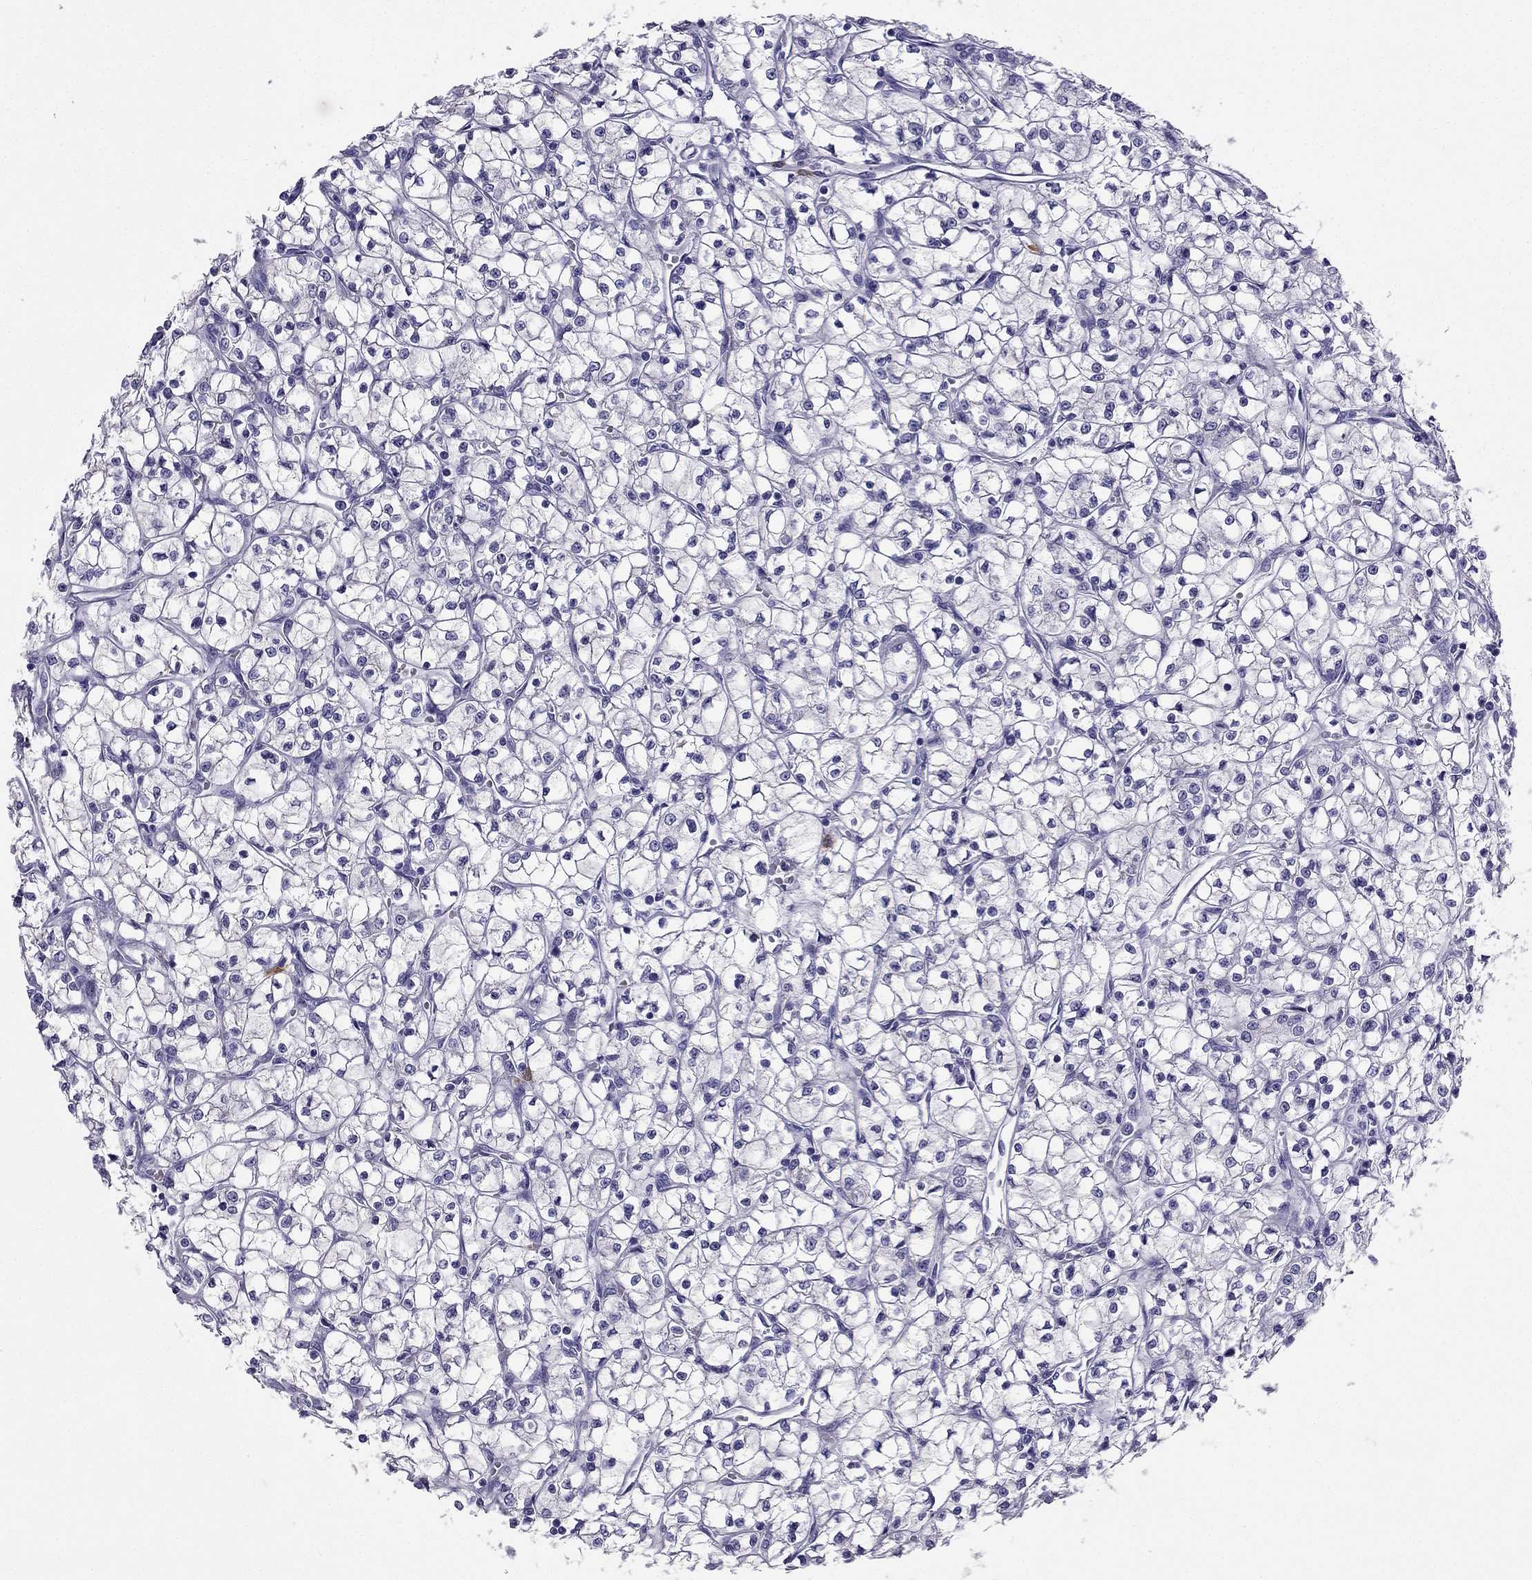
{"staining": {"intensity": "negative", "quantity": "none", "location": "none"}, "tissue": "renal cancer", "cell_type": "Tumor cells", "image_type": "cancer", "snomed": [{"axis": "morphology", "description": "Adenocarcinoma, NOS"}, {"axis": "topography", "description": "Kidney"}], "caption": "Tumor cells show no significant staining in renal cancer. (Brightfield microscopy of DAB IHC at high magnification).", "gene": "SLC18A2", "patient": {"sex": "female", "age": 64}}